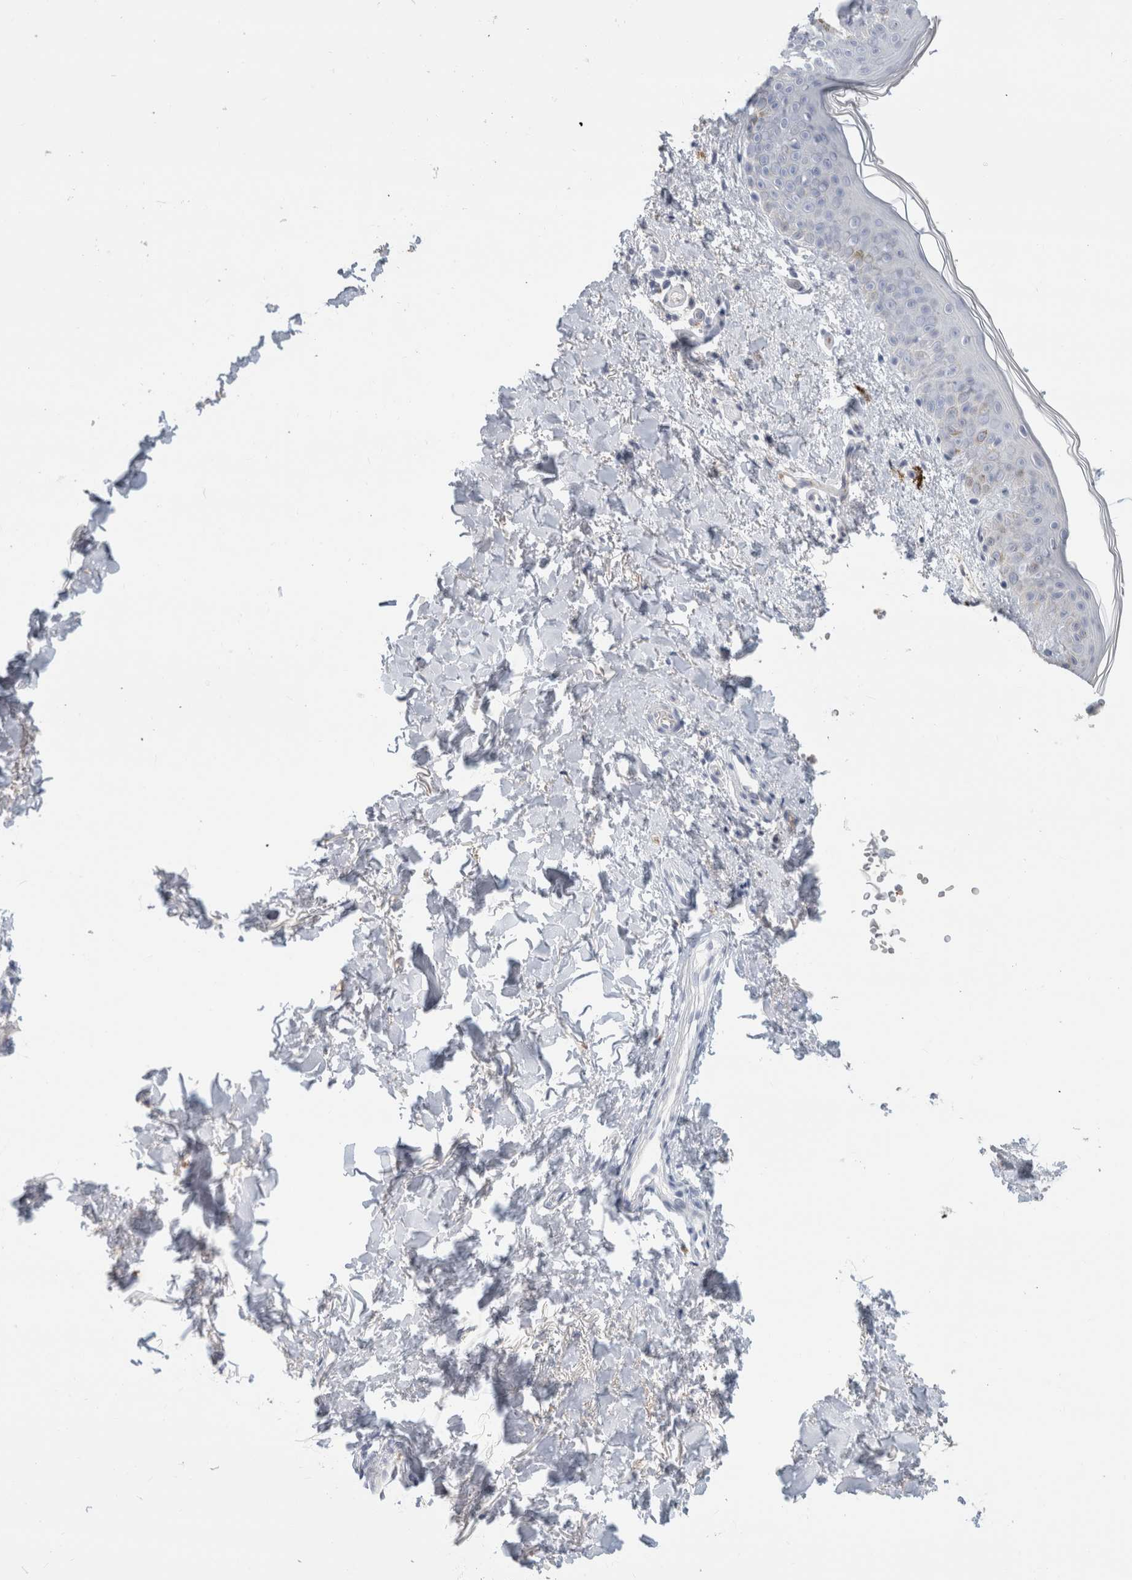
{"staining": {"intensity": "negative", "quantity": "none", "location": "none"}, "tissue": "skin", "cell_type": "Fibroblasts", "image_type": "normal", "snomed": [{"axis": "morphology", "description": "Normal tissue, NOS"}, {"axis": "topography", "description": "Skin"}], "caption": "An immunohistochemistry (IHC) image of normal skin is shown. There is no staining in fibroblasts of skin. Brightfield microscopy of IHC stained with DAB (3,3'-diaminobenzidine) (brown) and hematoxylin (blue), captured at high magnification.", "gene": "SCGB1A1", "patient": {"sex": "female", "age": 46}}